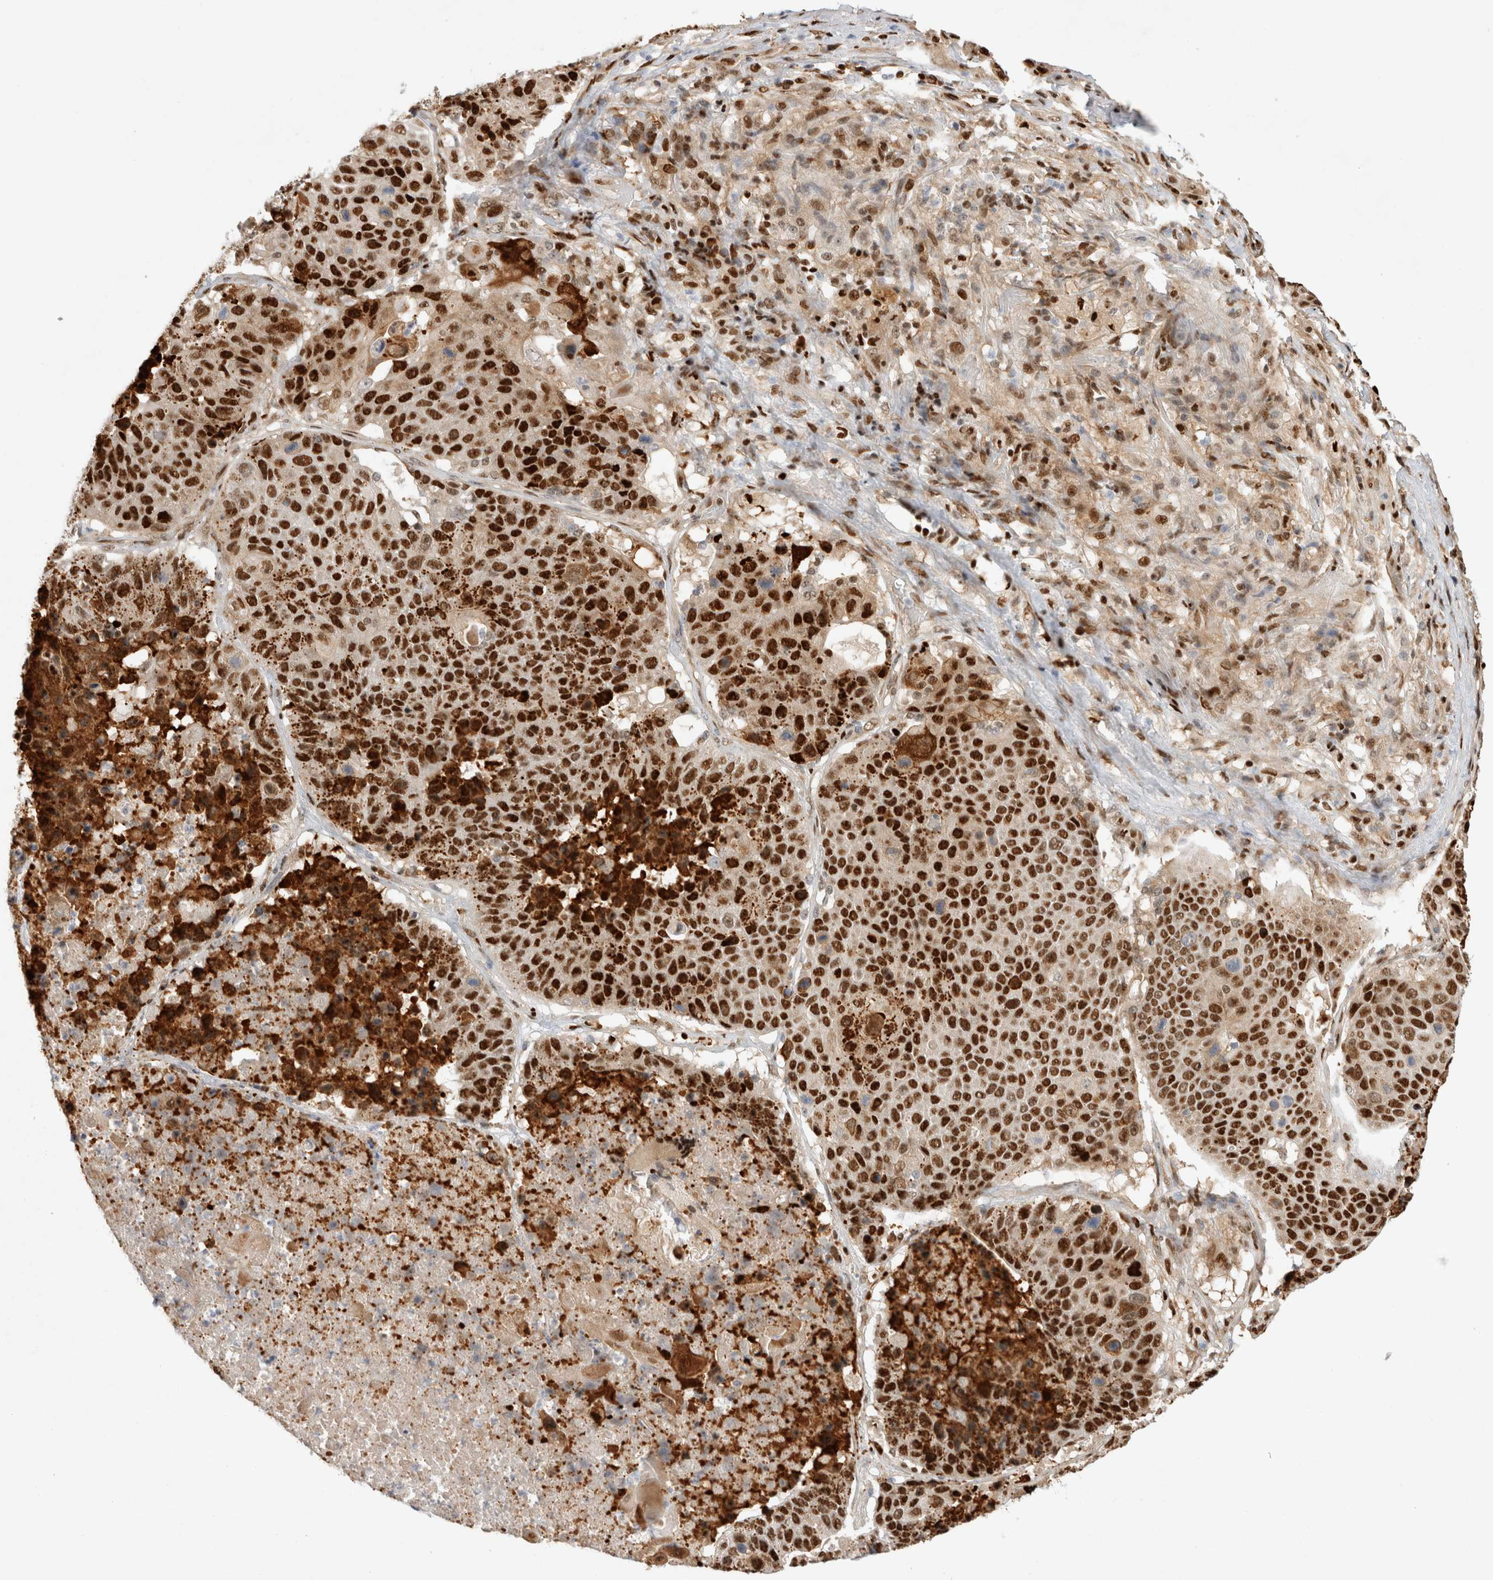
{"staining": {"intensity": "strong", "quantity": ">75%", "location": "nuclear"}, "tissue": "lung cancer", "cell_type": "Tumor cells", "image_type": "cancer", "snomed": [{"axis": "morphology", "description": "Squamous cell carcinoma, NOS"}, {"axis": "topography", "description": "Lung"}], "caption": "Protein expression analysis of human lung squamous cell carcinoma reveals strong nuclear positivity in approximately >75% of tumor cells.", "gene": "TCF4", "patient": {"sex": "male", "age": 61}}